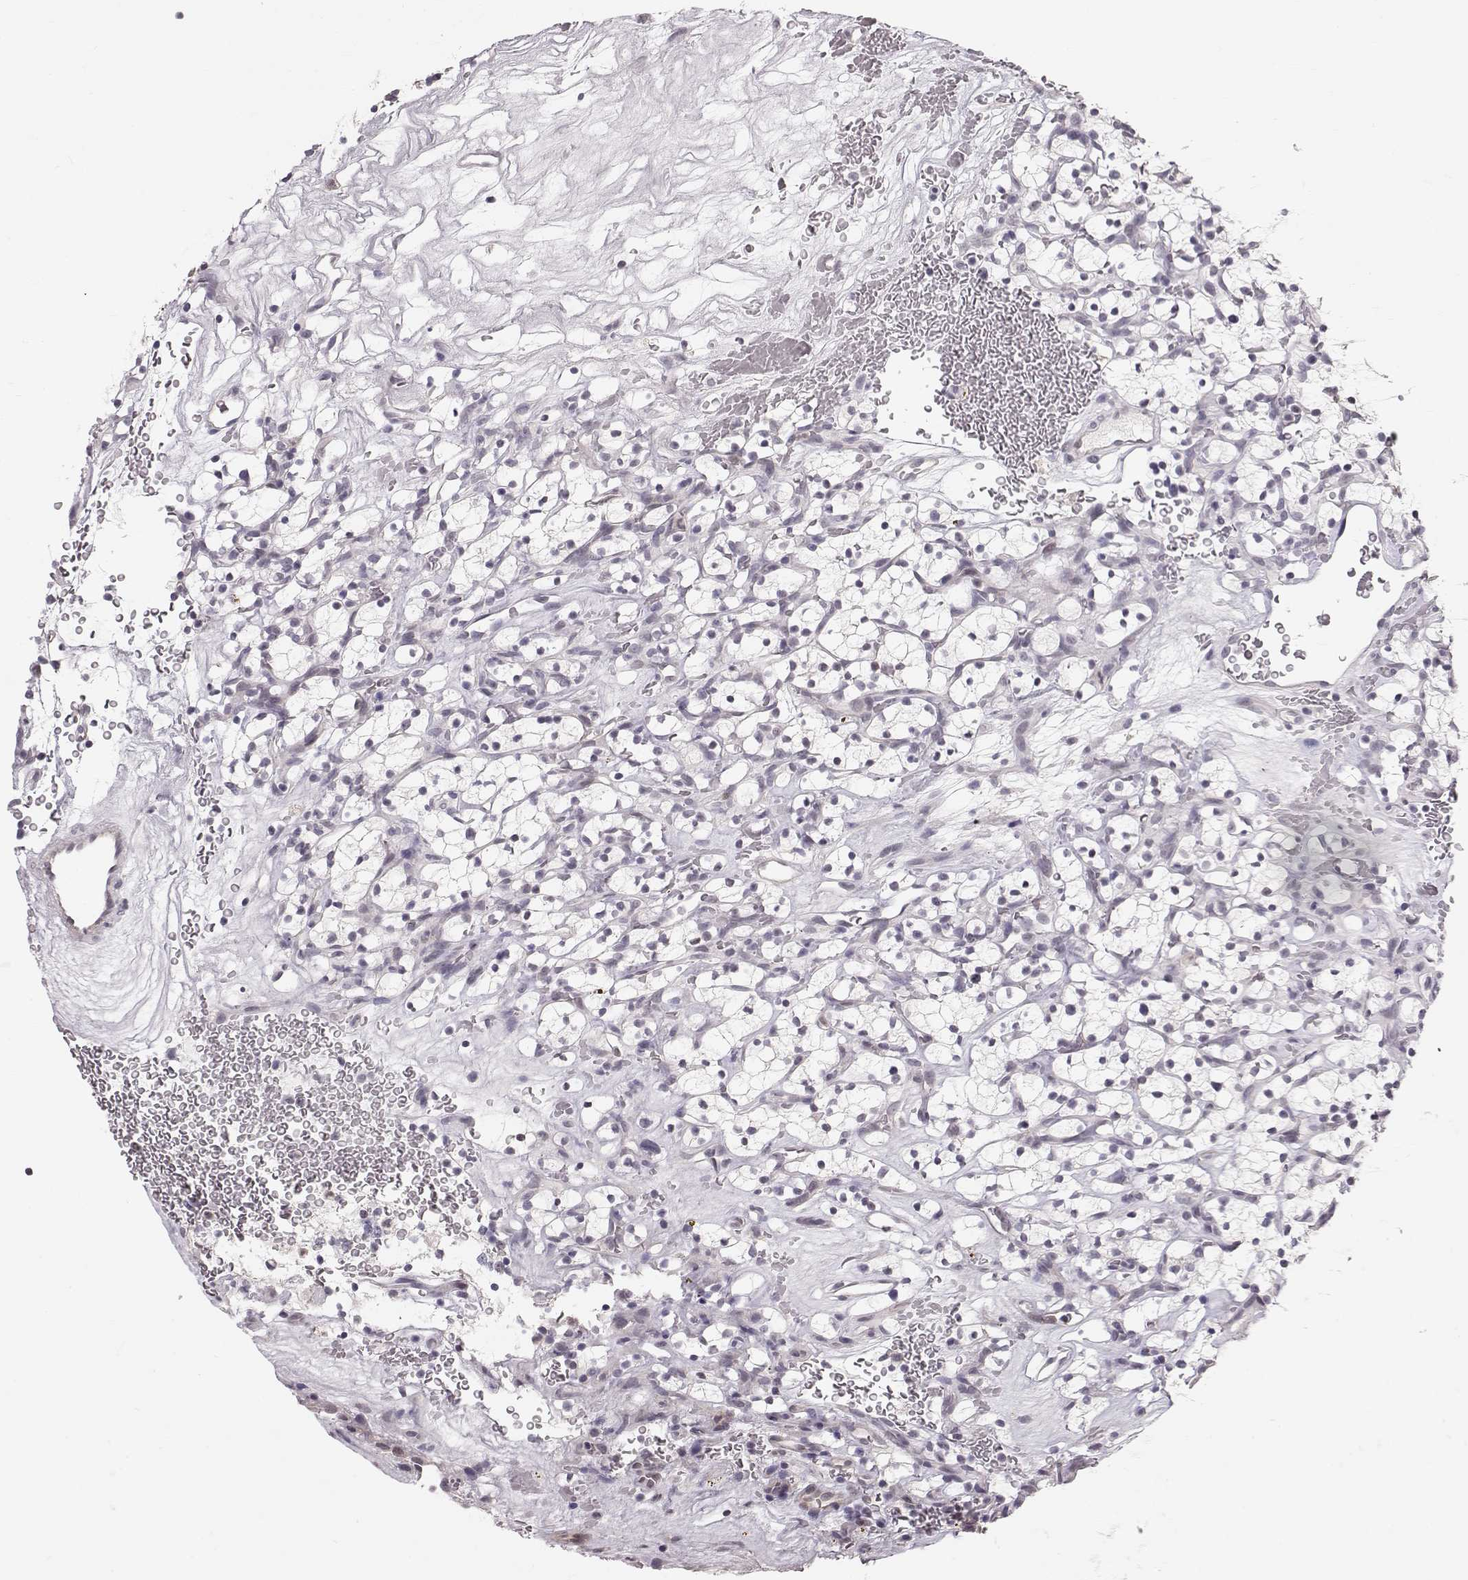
{"staining": {"intensity": "negative", "quantity": "none", "location": "none"}, "tissue": "renal cancer", "cell_type": "Tumor cells", "image_type": "cancer", "snomed": [{"axis": "morphology", "description": "Adenocarcinoma, NOS"}, {"axis": "topography", "description": "Kidney"}], "caption": "Immunohistochemical staining of human renal cancer shows no significant expression in tumor cells.", "gene": "POU1F1", "patient": {"sex": "female", "age": 64}}